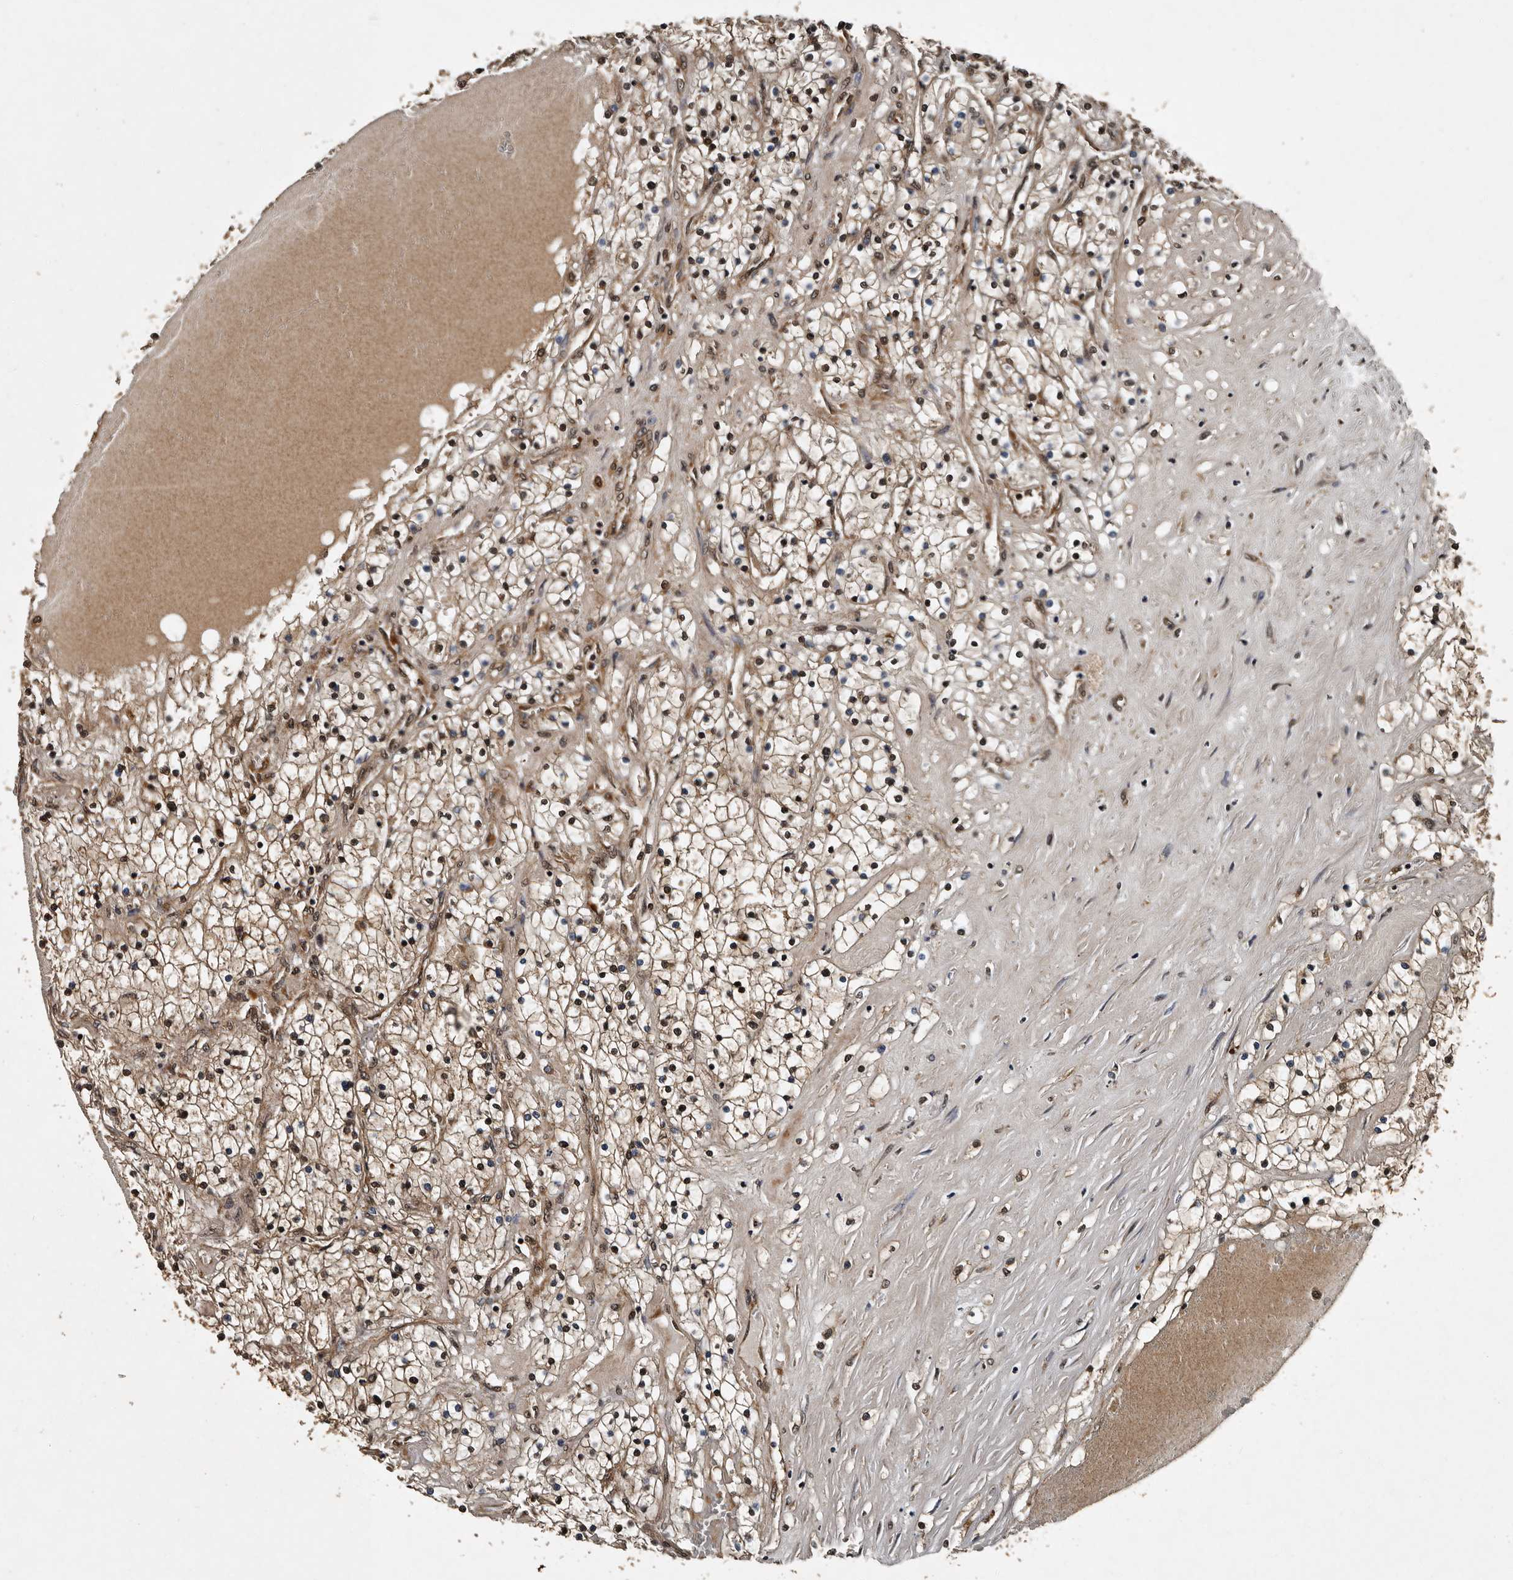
{"staining": {"intensity": "moderate", "quantity": ">75%", "location": "cytoplasmic/membranous,nuclear"}, "tissue": "renal cancer", "cell_type": "Tumor cells", "image_type": "cancer", "snomed": [{"axis": "morphology", "description": "Normal tissue, NOS"}, {"axis": "morphology", "description": "Adenocarcinoma, NOS"}, {"axis": "topography", "description": "Kidney"}], "caption": "The histopathology image reveals a brown stain indicating the presence of a protein in the cytoplasmic/membranous and nuclear of tumor cells in renal cancer. The staining is performed using DAB (3,3'-diaminobenzidine) brown chromogen to label protein expression. The nuclei are counter-stained blue using hematoxylin.", "gene": "CPNE3", "patient": {"sex": "male", "age": 68}}